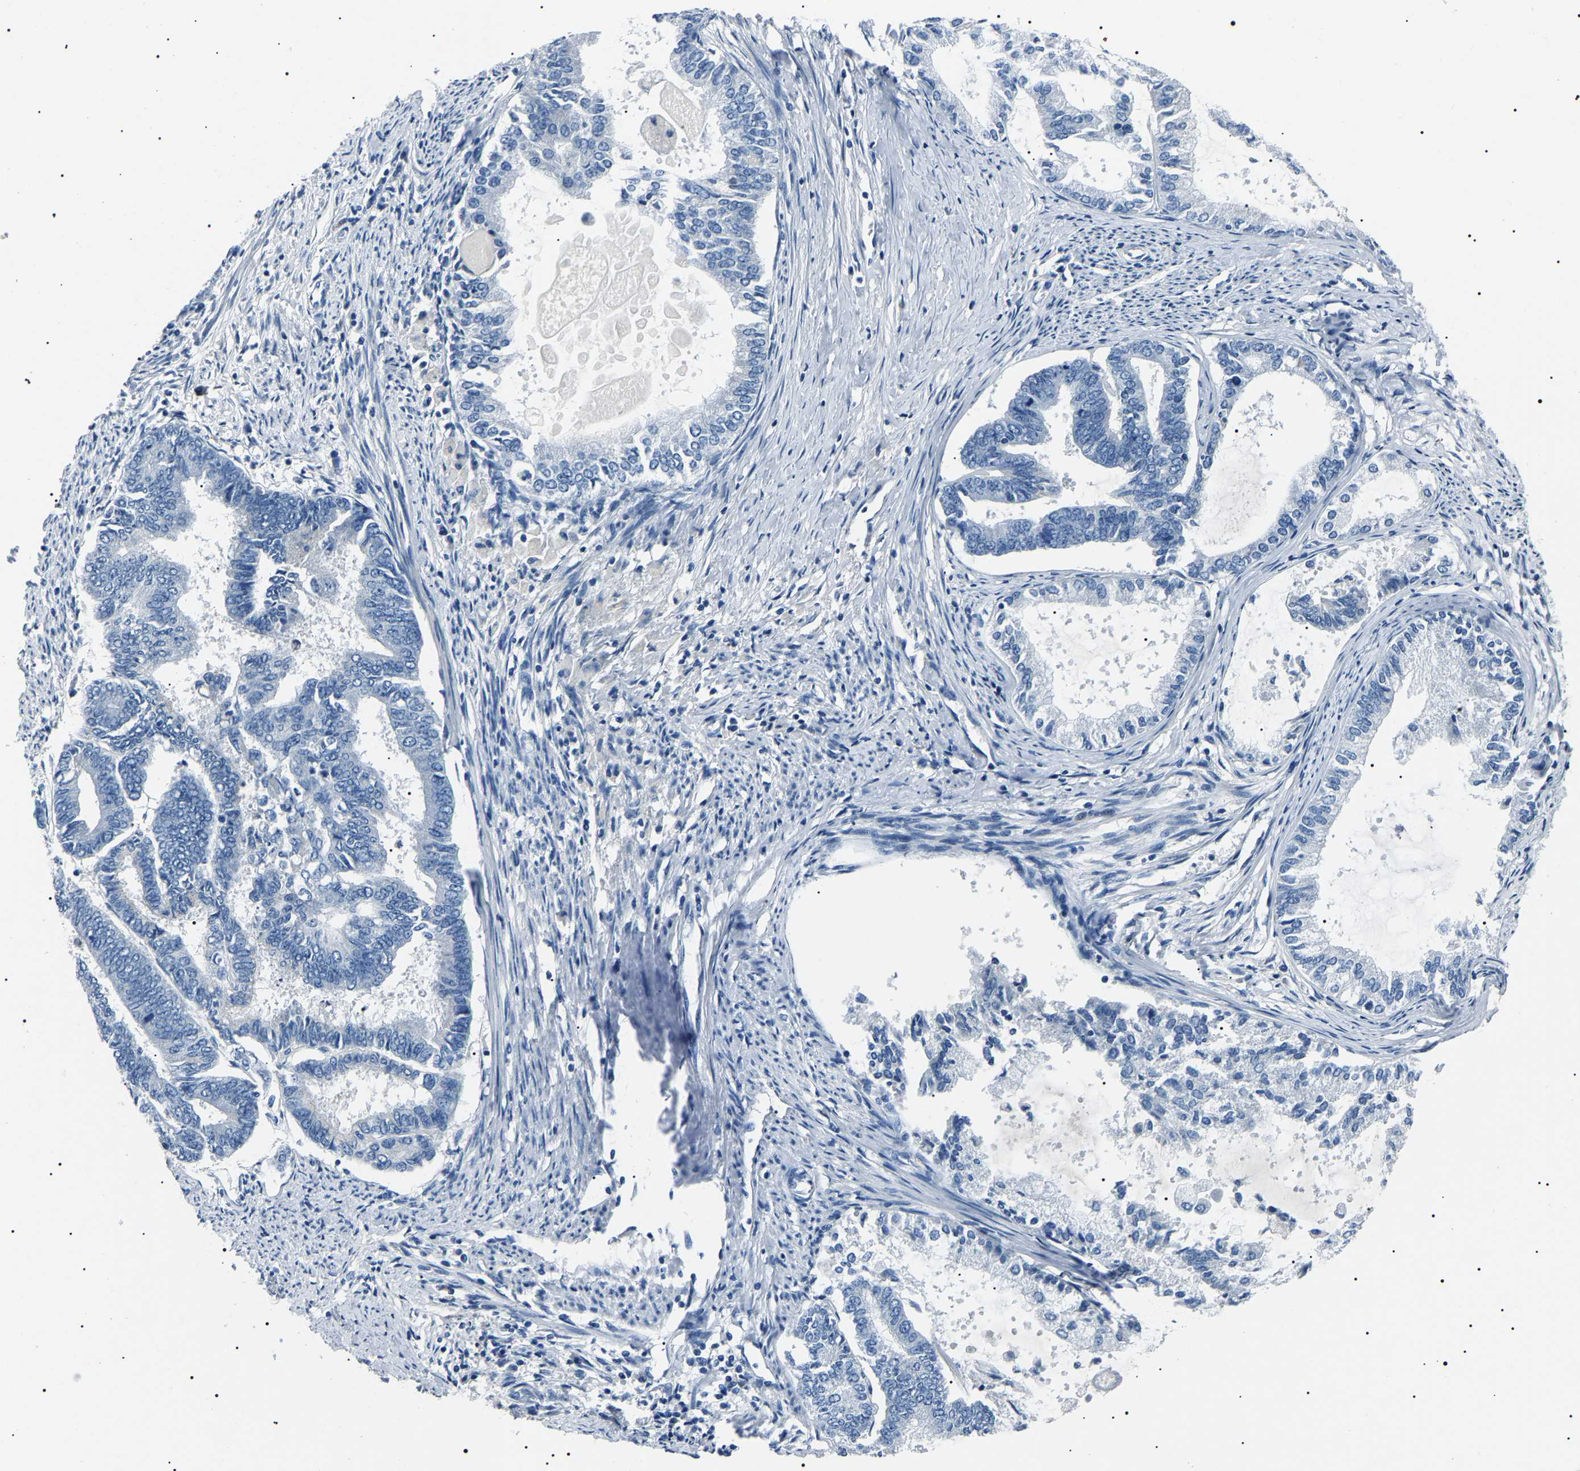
{"staining": {"intensity": "negative", "quantity": "none", "location": "none"}, "tissue": "endometrial cancer", "cell_type": "Tumor cells", "image_type": "cancer", "snomed": [{"axis": "morphology", "description": "Adenocarcinoma, NOS"}, {"axis": "topography", "description": "Endometrium"}], "caption": "There is no significant expression in tumor cells of endometrial adenocarcinoma.", "gene": "KLK15", "patient": {"sex": "female", "age": 86}}